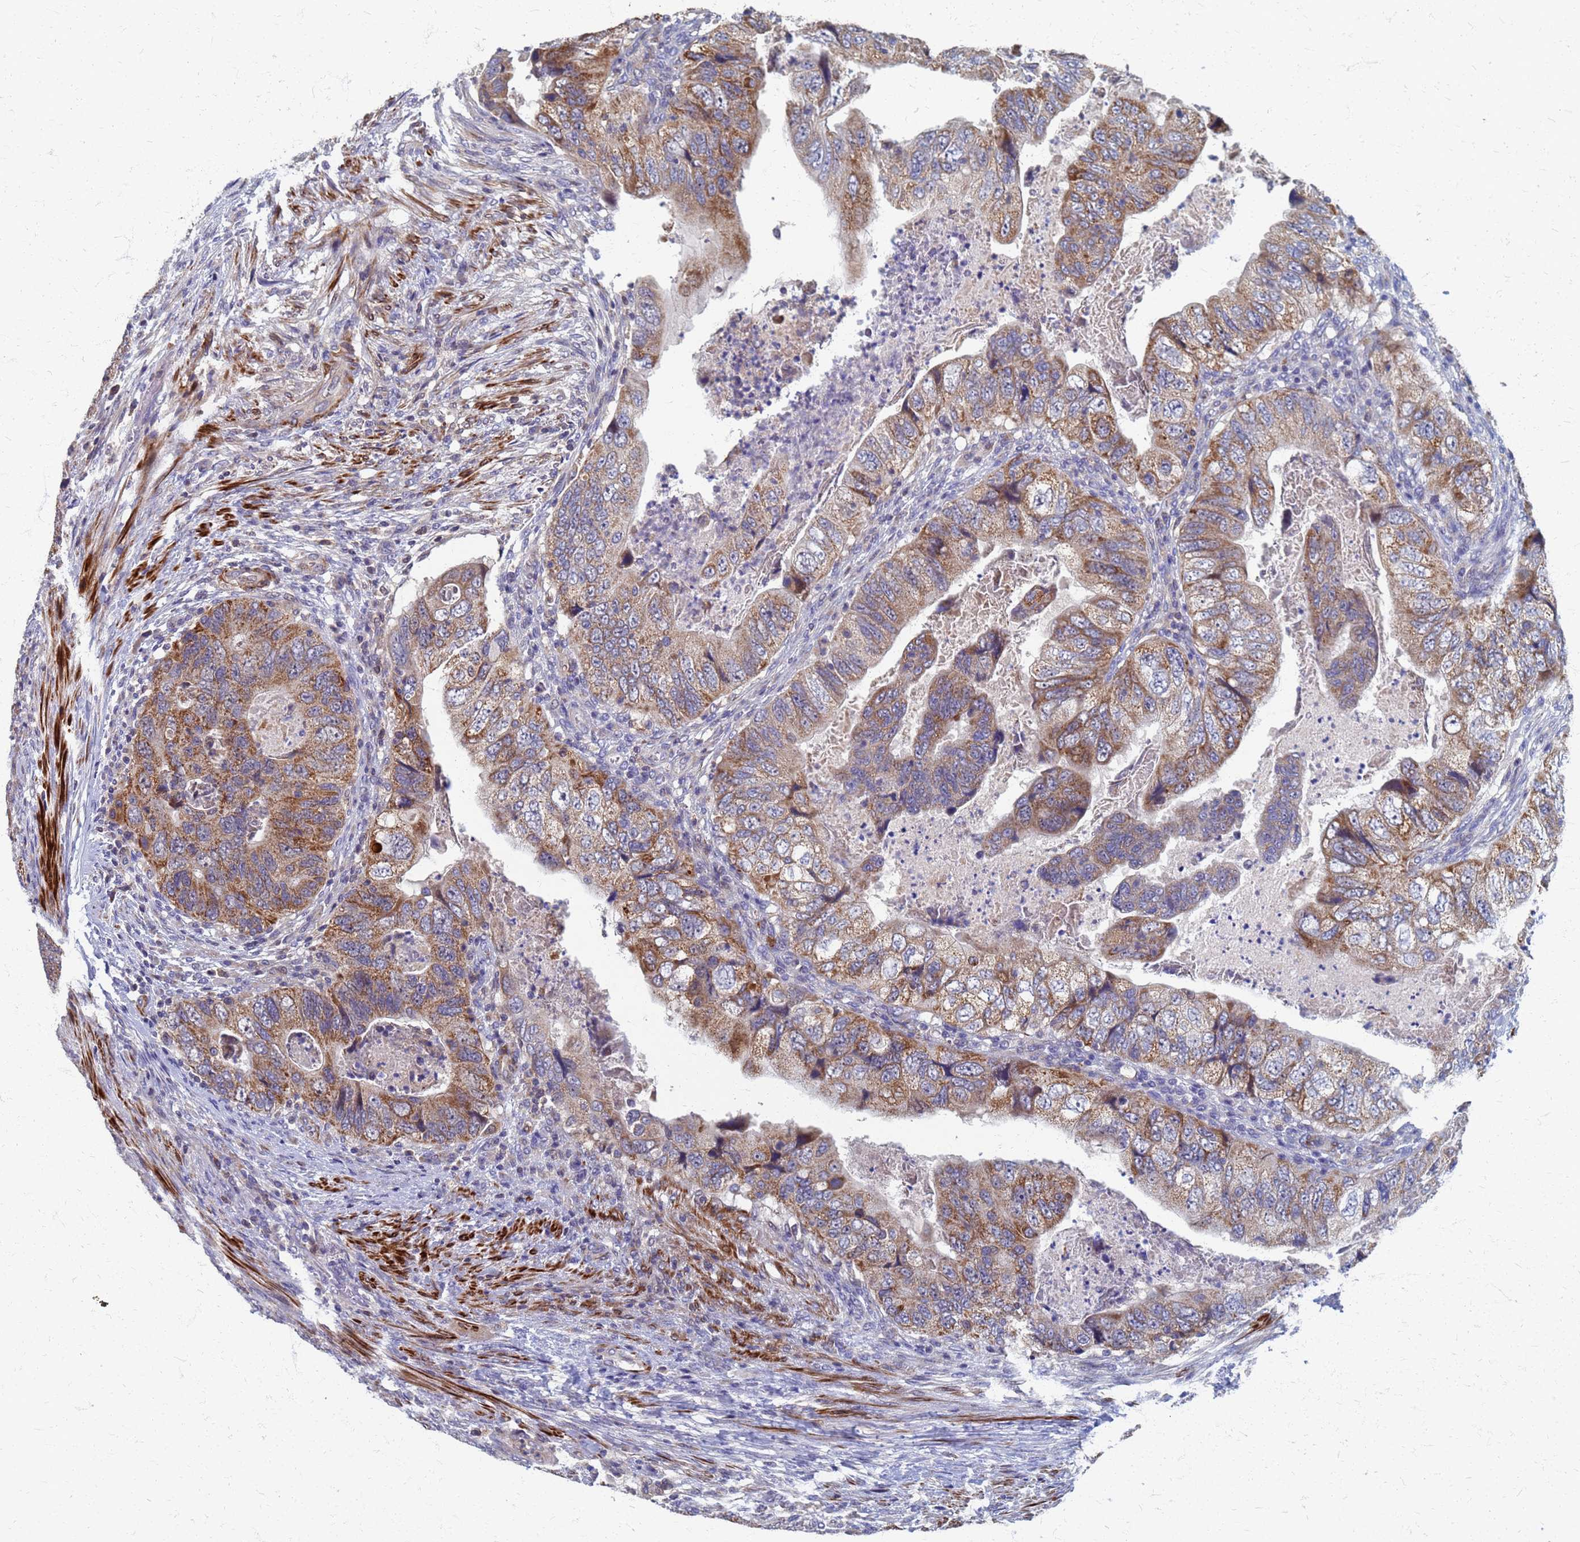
{"staining": {"intensity": "moderate", "quantity": ">75%", "location": "cytoplasmic/membranous"}, "tissue": "colorectal cancer", "cell_type": "Tumor cells", "image_type": "cancer", "snomed": [{"axis": "morphology", "description": "Adenocarcinoma, NOS"}, {"axis": "topography", "description": "Rectum"}], "caption": "Immunohistochemistry (IHC) (DAB) staining of colorectal cancer demonstrates moderate cytoplasmic/membranous protein expression in approximately >75% of tumor cells.", "gene": "ATPAF1", "patient": {"sex": "male", "age": 63}}